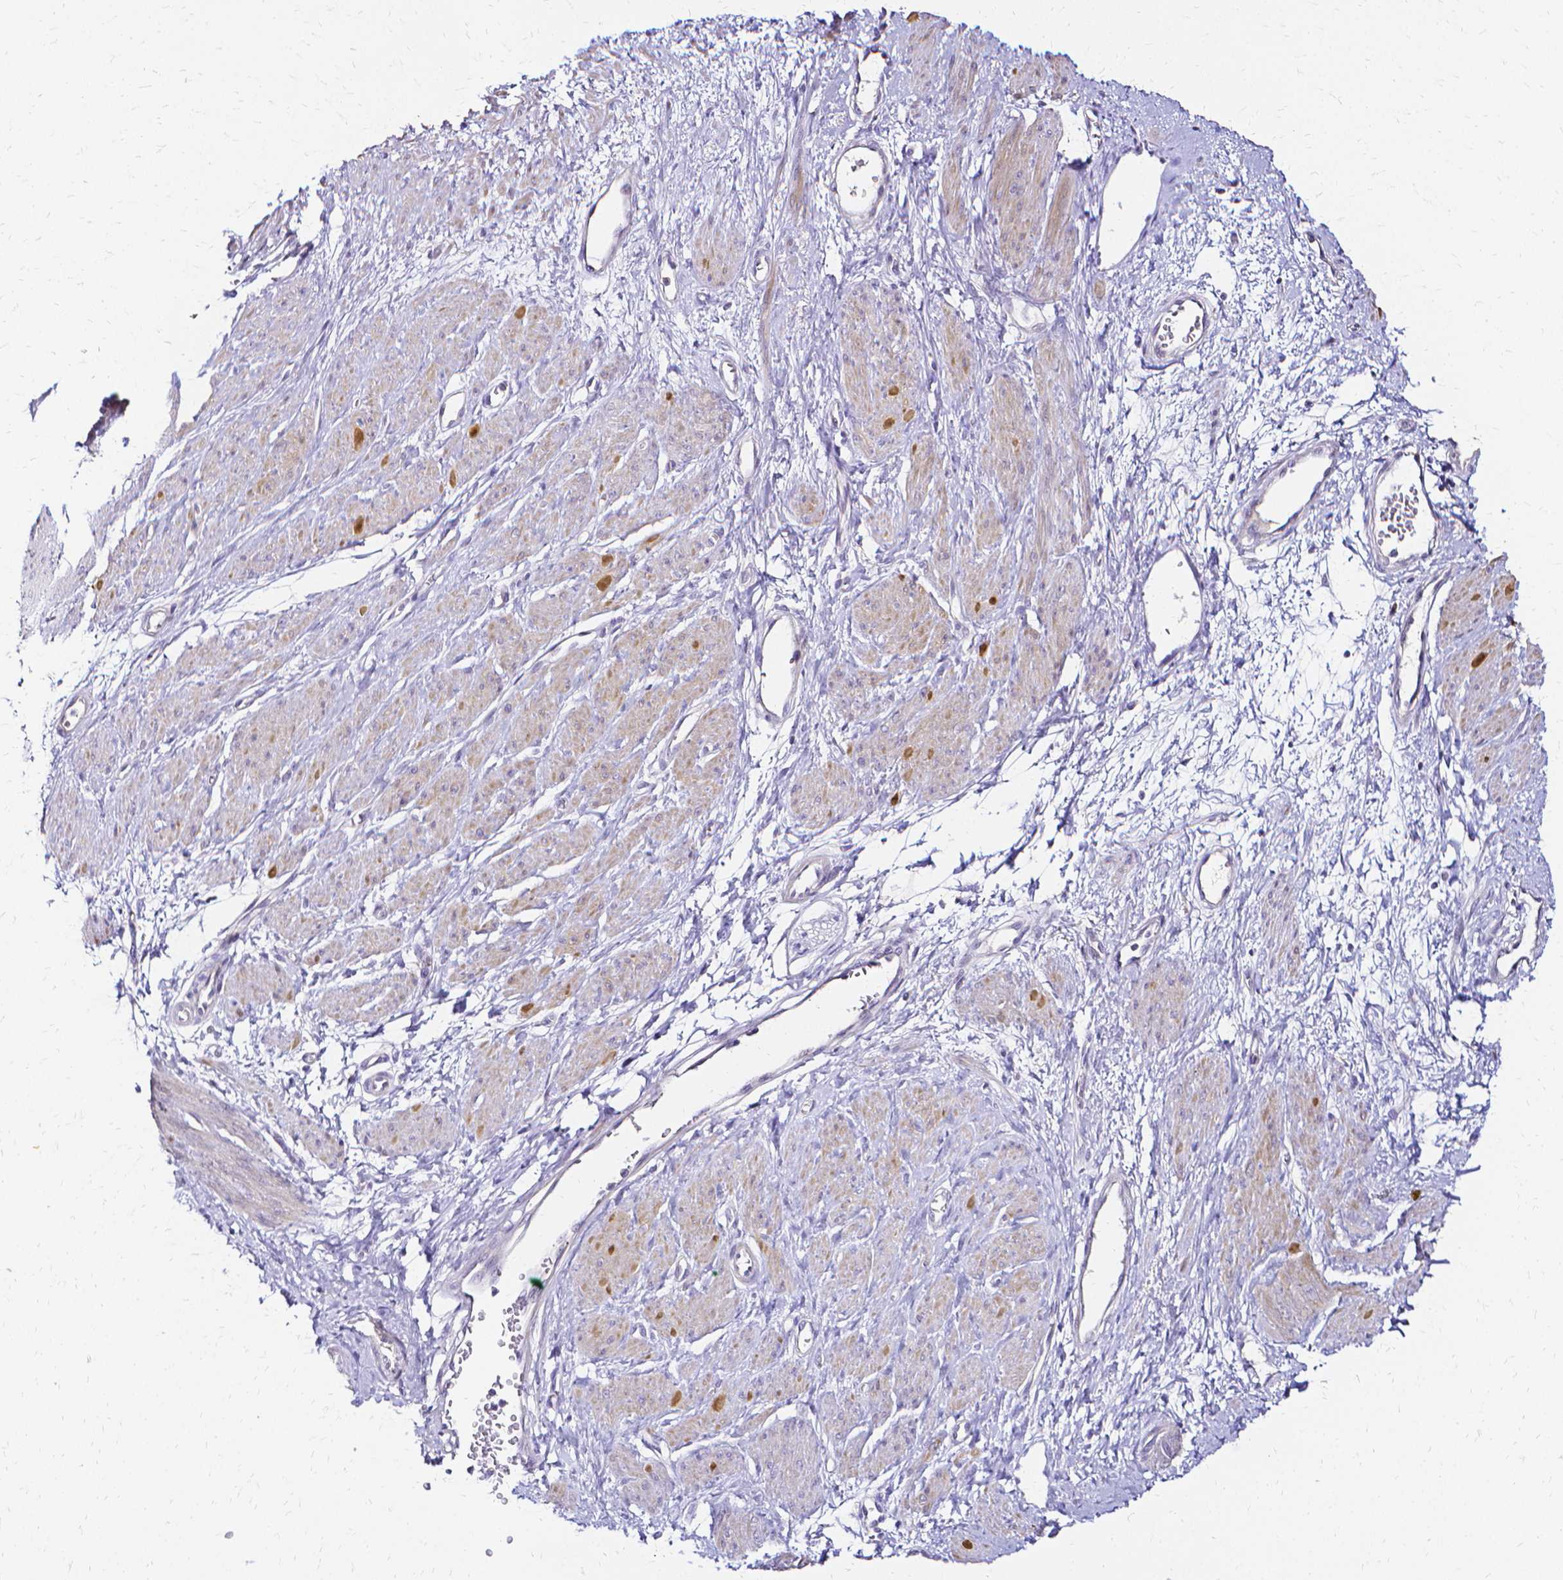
{"staining": {"intensity": "moderate", "quantity": "<25%", "location": "cytoplasmic/membranous"}, "tissue": "smooth muscle", "cell_type": "Smooth muscle cells", "image_type": "normal", "snomed": [{"axis": "morphology", "description": "Normal tissue, NOS"}, {"axis": "topography", "description": "Smooth muscle"}, {"axis": "topography", "description": "Uterus"}], "caption": "About <25% of smooth muscle cells in unremarkable human smooth muscle reveal moderate cytoplasmic/membranous protein expression as visualized by brown immunohistochemical staining.", "gene": "CCNB1", "patient": {"sex": "female", "age": 39}}